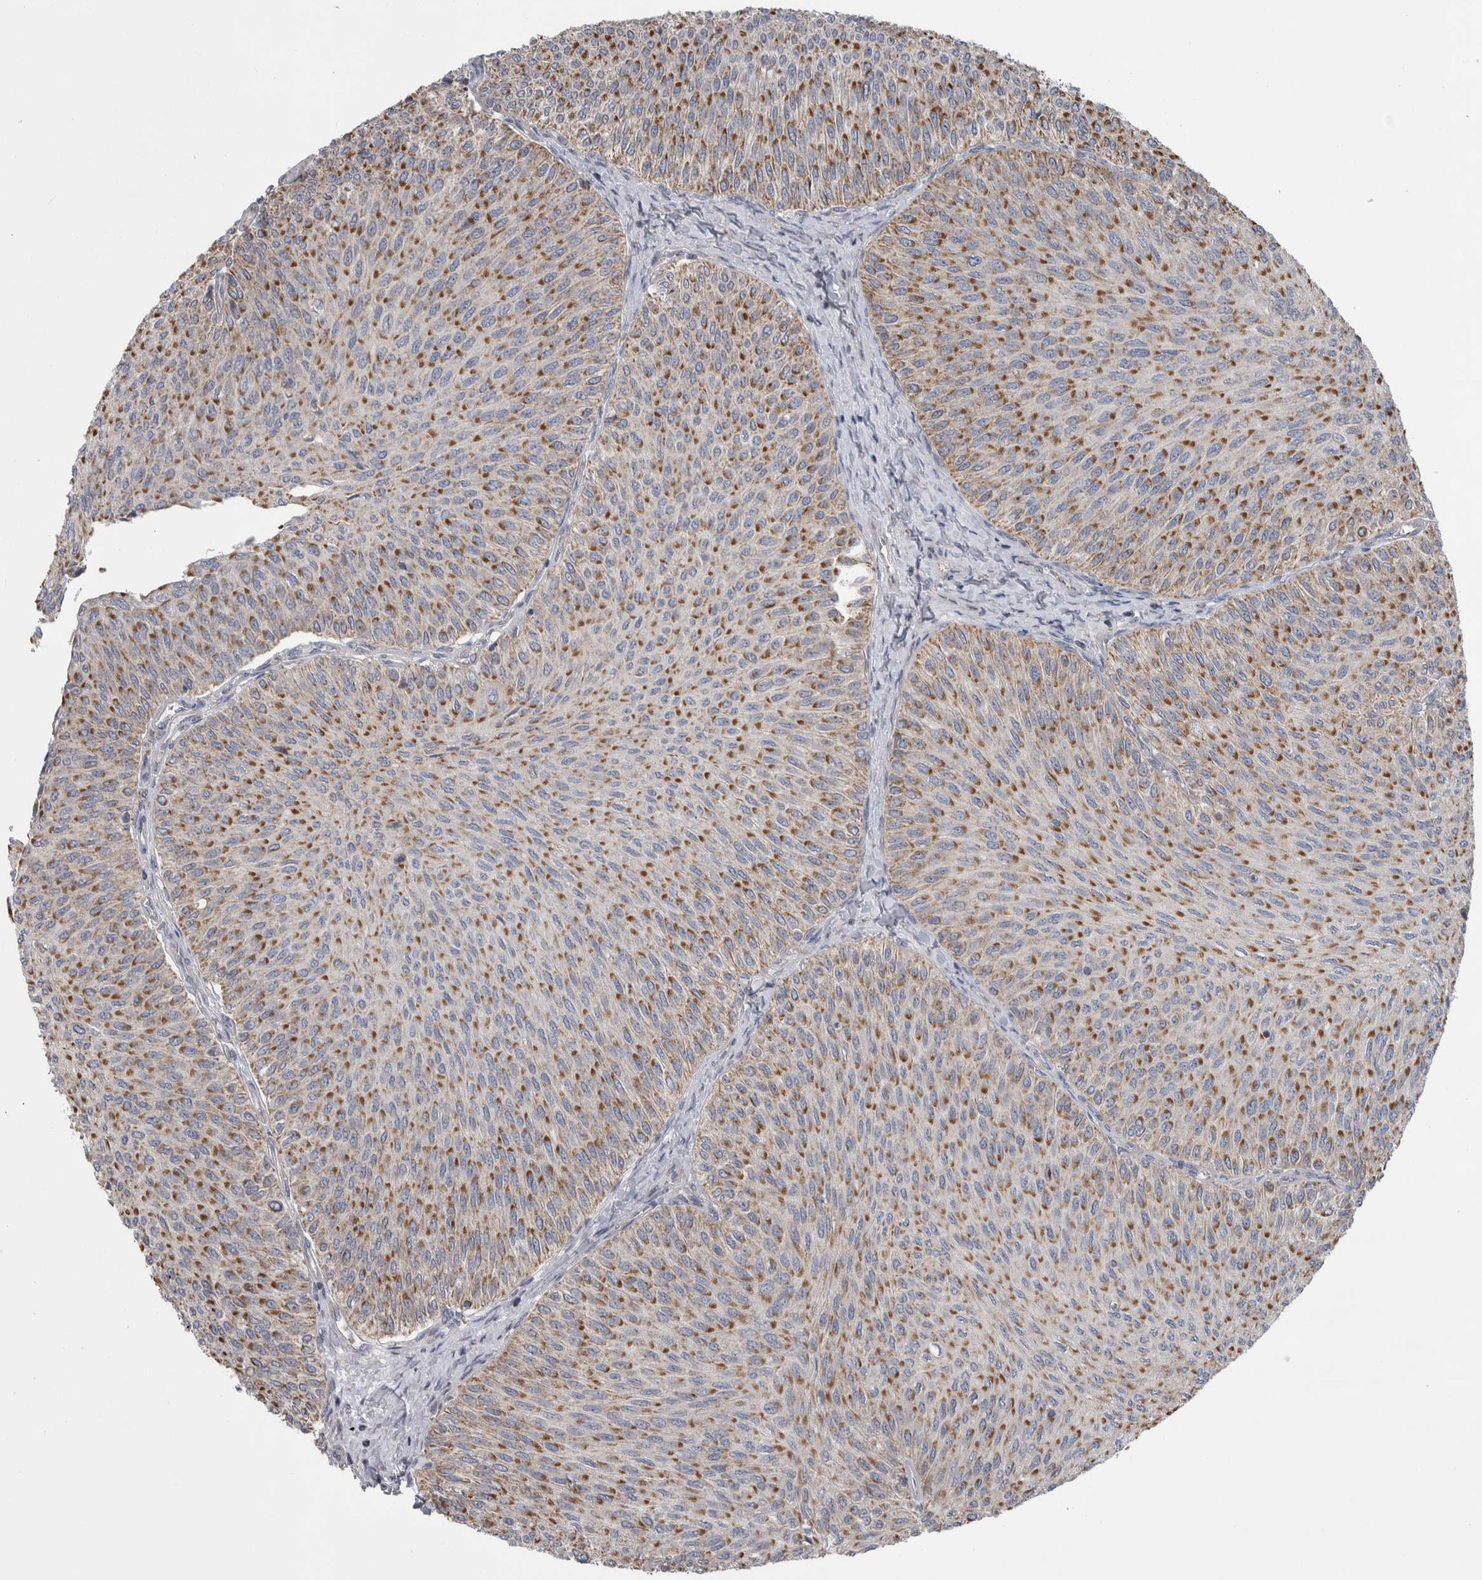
{"staining": {"intensity": "moderate", "quantity": ">75%", "location": "cytoplasmic/membranous"}, "tissue": "urothelial cancer", "cell_type": "Tumor cells", "image_type": "cancer", "snomed": [{"axis": "morphology", "description": "Urothelial carcinoma, Low grade"}, {"axis": "topography", "description": "Urinary bladder"}], "caption": "A medium amount of moderate cytoplasmic/membranous expression is identified in about >75% of tumor cells in urothelial cancer tissue. The staining was performed using DAB to visualize the protein expression in brown, while the nuclei were stained in blue with hematoxylin (Magnification: 20x).", "gene": "SCO1", "patient": {"sex": "male", "age": 78}}